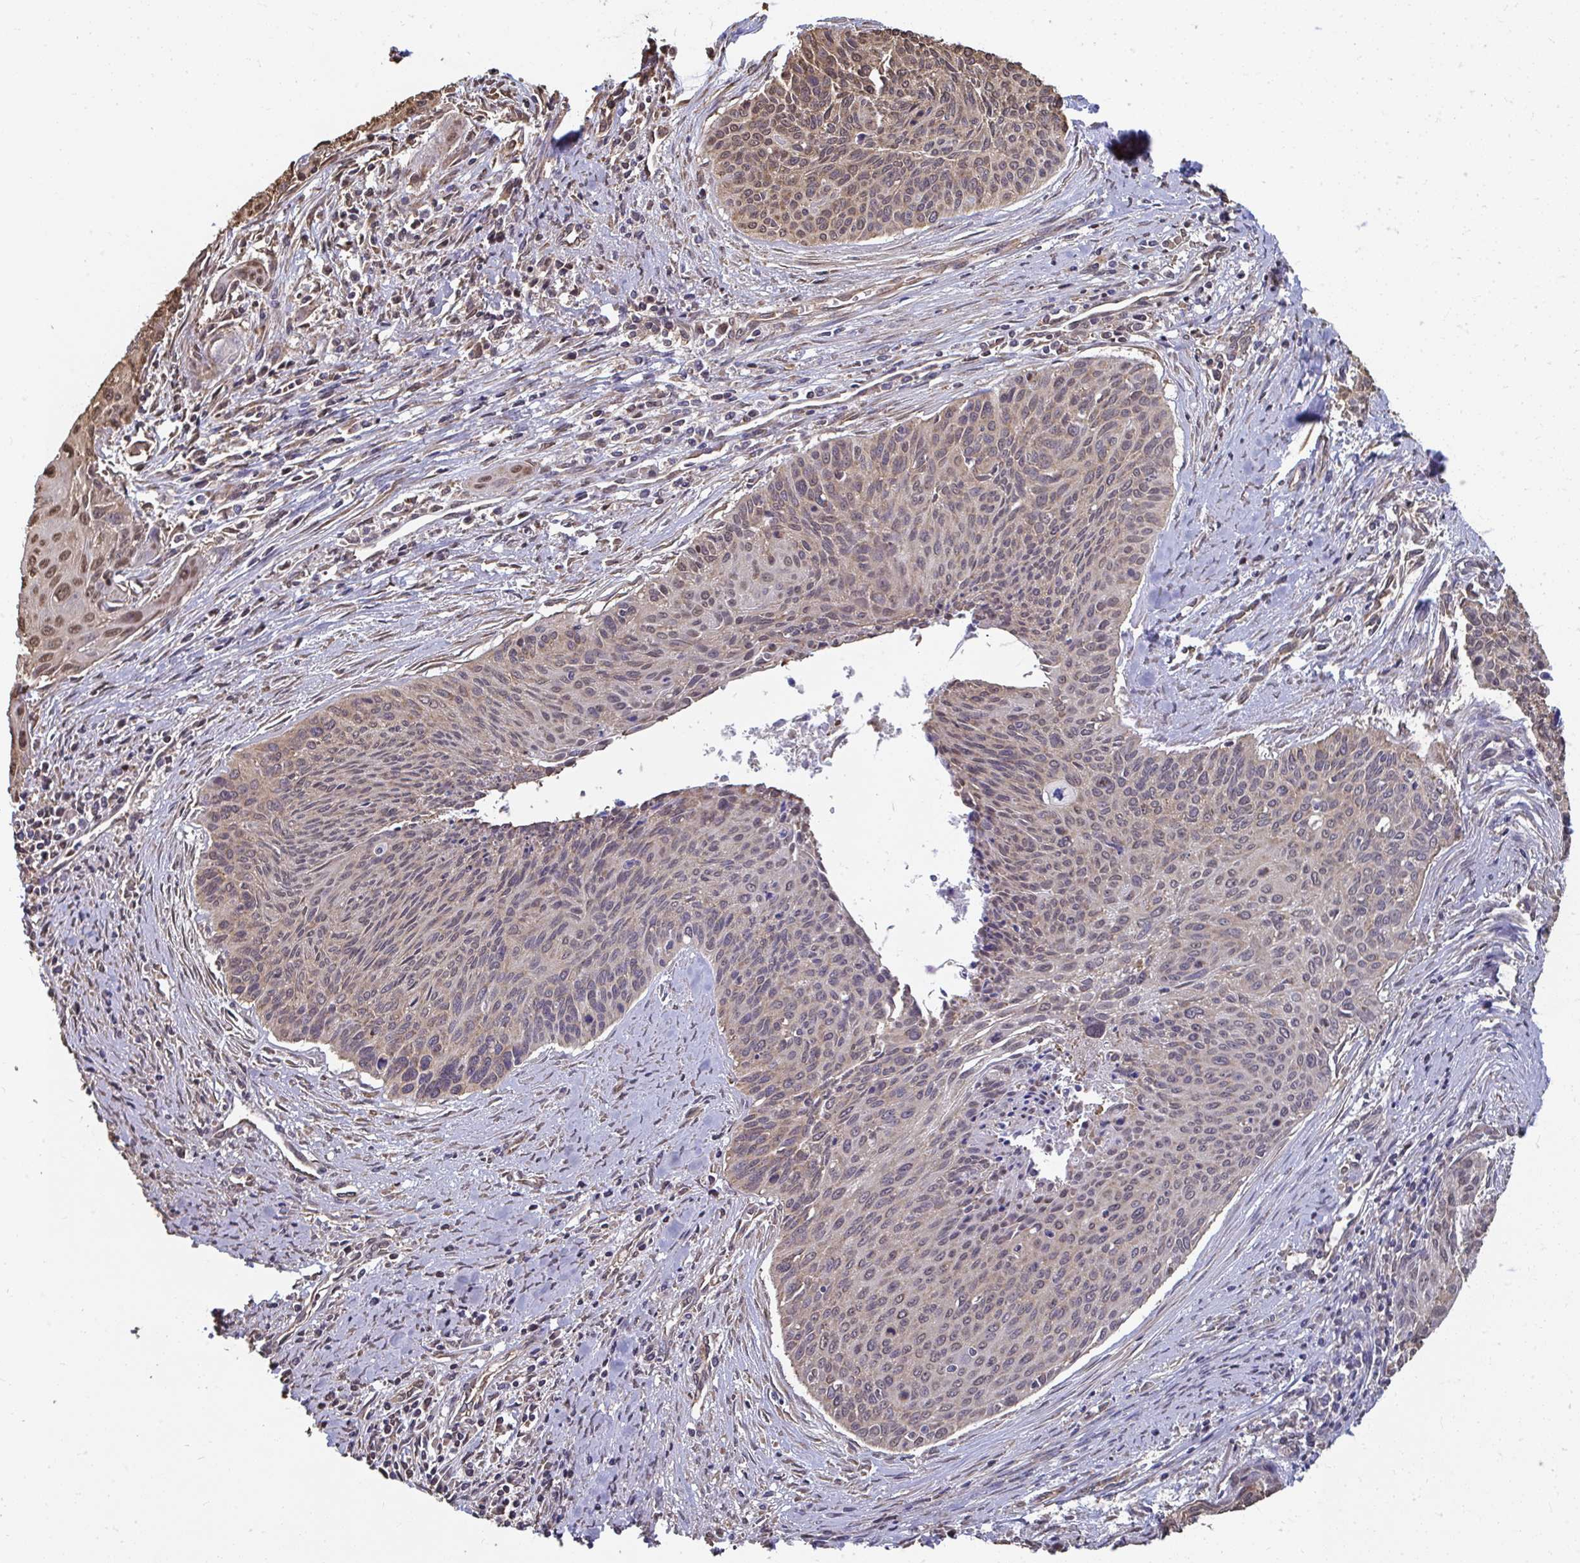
{"staining": {"intensity": "weak", "quantity": "25%-75%", "location": "cytoplasmic/membranous"}, "tissue": "cervical cancer", "cell_type": "Tumor cells", "image_type": "cancer", "snomed": [{"axis": "morphology", "description": "Squamous cell carcinoma, NOS"}, {"axis": "topography", "description": "Cervix"}], "caption": "Immunohistochemistry (IHC) staining of cervical squamous cell carcinoma, which reveals low levels of weak cytoplasmic/membranous positivity in approximately 25%-75% of tumor cells indicating weak cytoplasmic/membranous protein staining. The staining was performed using DAB (brown) for protein detection and nuclei were counterstained in hematoxylin (blue).", "gene": "SYNCRIP", "patient": {"sex": "female", "age": 55}}